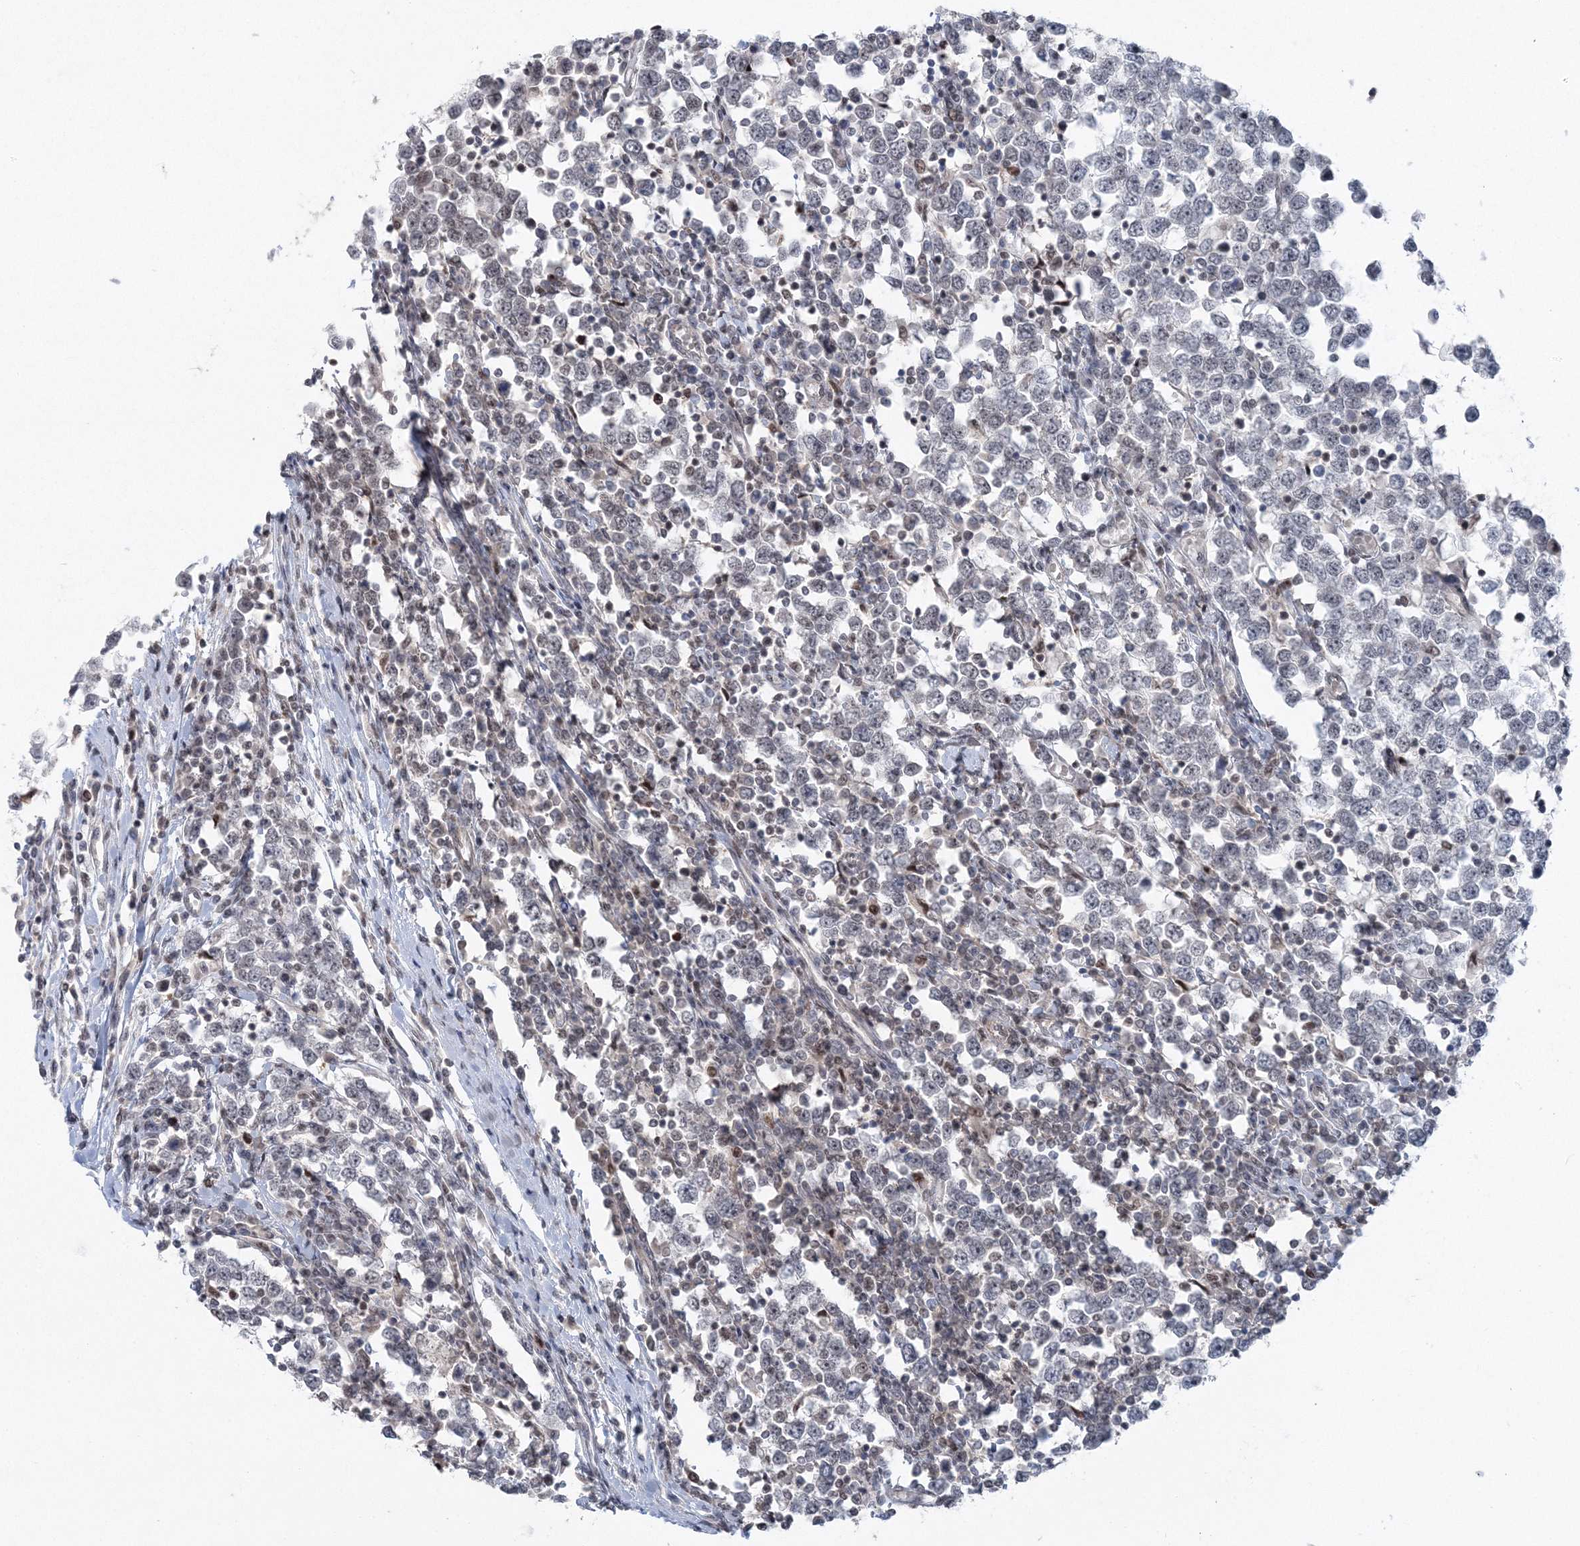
{"staining": {"intensity": "weak", "quantity": "<25%", "location": "nuclear"}, "tissue": "testis cancer", "cell_type": "Tumor cells", "image_type": "cancer", "snomed": [{"axis": "morphology", "description": "Seminoma, NOS"}, {"axis": "topography", "description": "Testis"}], "caption": "This photomicrograph is of testis seminoma stained with IHC to label a protein in brown with the nuclei are counter-stained blue. There is no positivity in tumor cells. (Immunohistochemistry, brightfield microscopy, high magnification).", "gene": "PDS5A", "patient": {"sex": "male", "age": 65}}